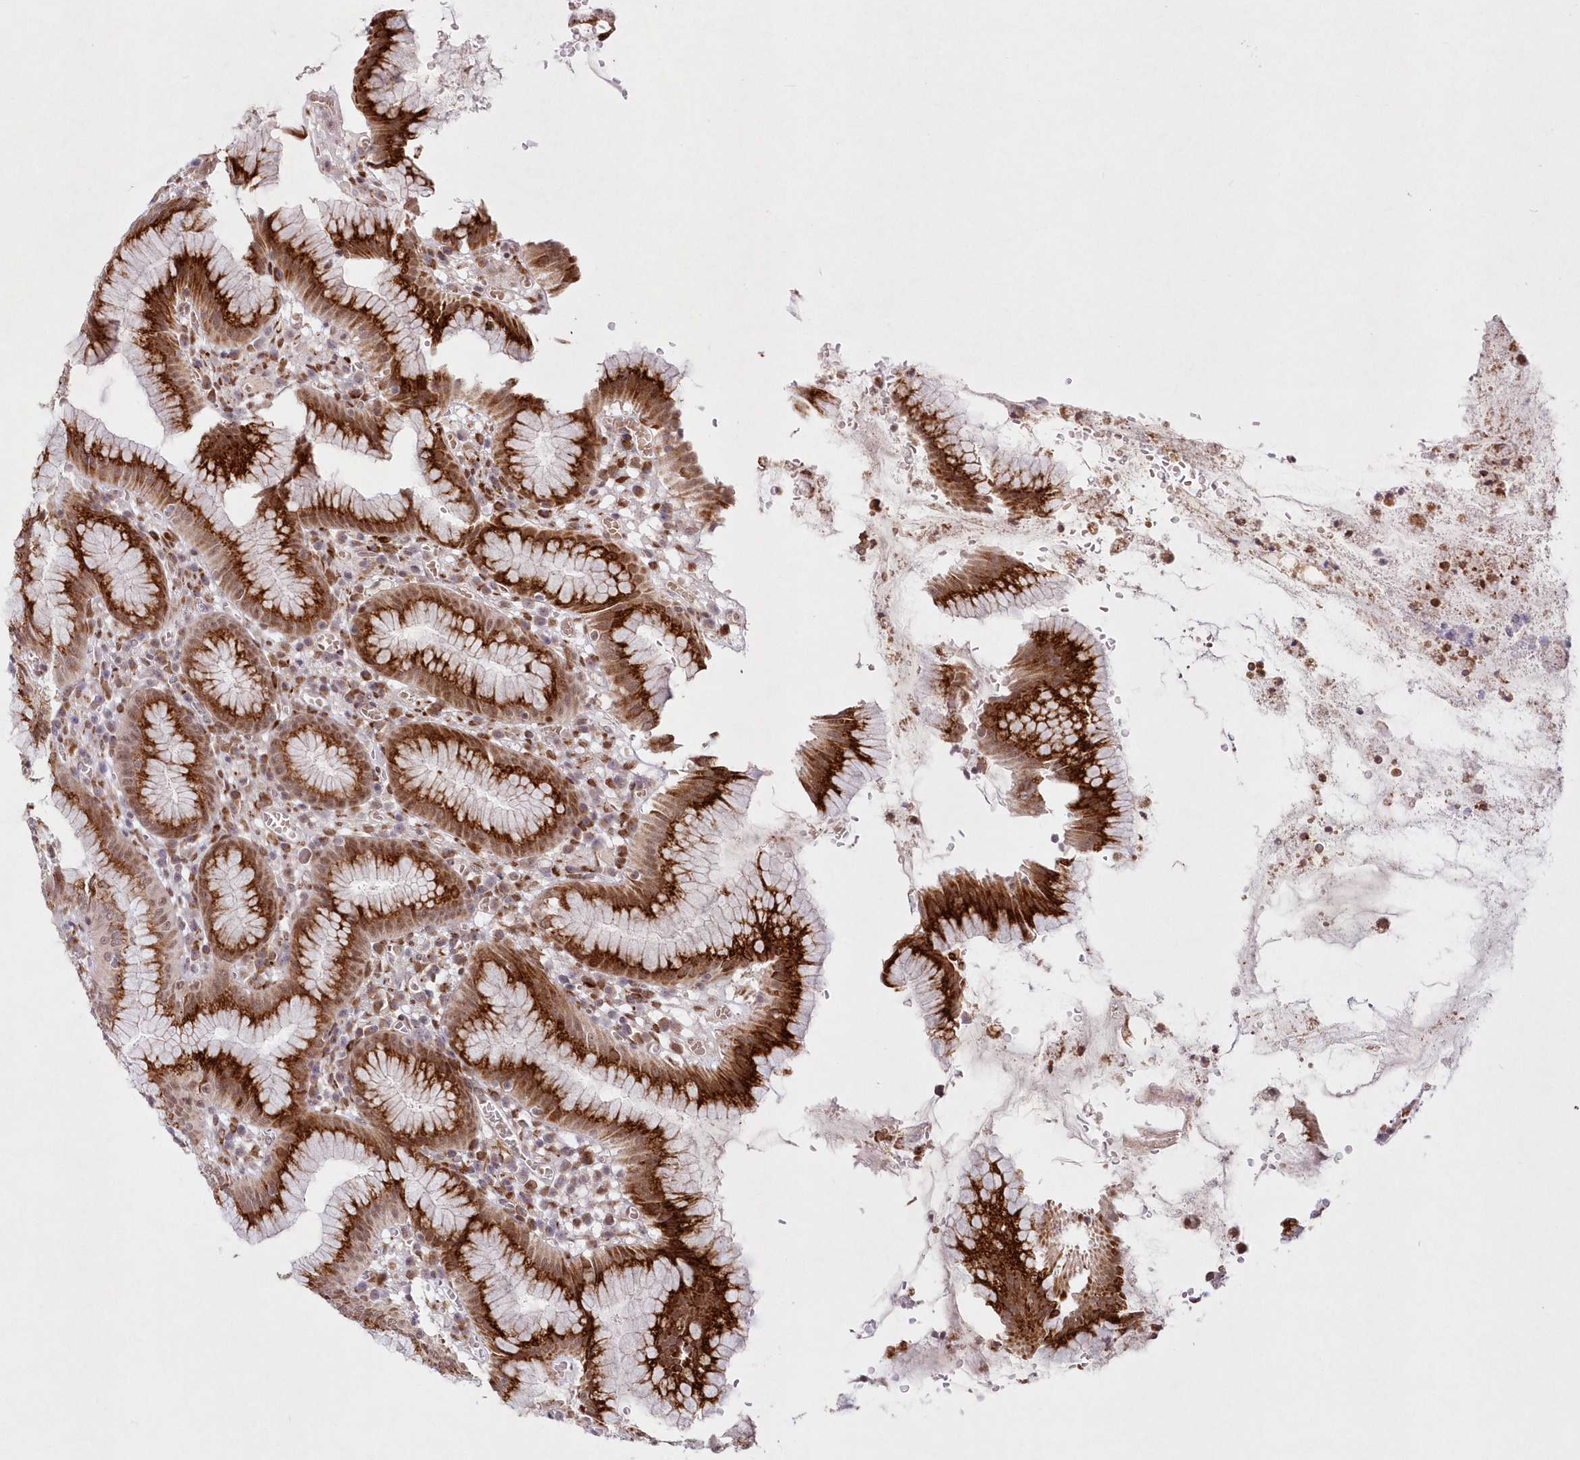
{"staining": {"intensity": "strong", "quantity": ">75%", "location": "cytoplasmic/membranous,nuclear"}, "tissue": "stomach", "cell_type": "Glandular cells", "image_type": "normal", "snomed": [{"axis": "morphology", "description": "Normal tissue, NOS"}, {"axis": "topography", "description": "Stomach"}], "caption": "Protein expression by immunohistochemistry (IHC) displays strong cytoplasmic/membranous,nuclear staining in approximately >75% of glandular cells in normal stomach. The staining was performed using DAB (3,3'-diaminobenzidine) to visualize the protein expression in brown, while the nuclei were stained in blue with hematoxylin (Magnification: 20x).", "gene": "LDB1", "patient": {"sex": "male", "age": 55}}